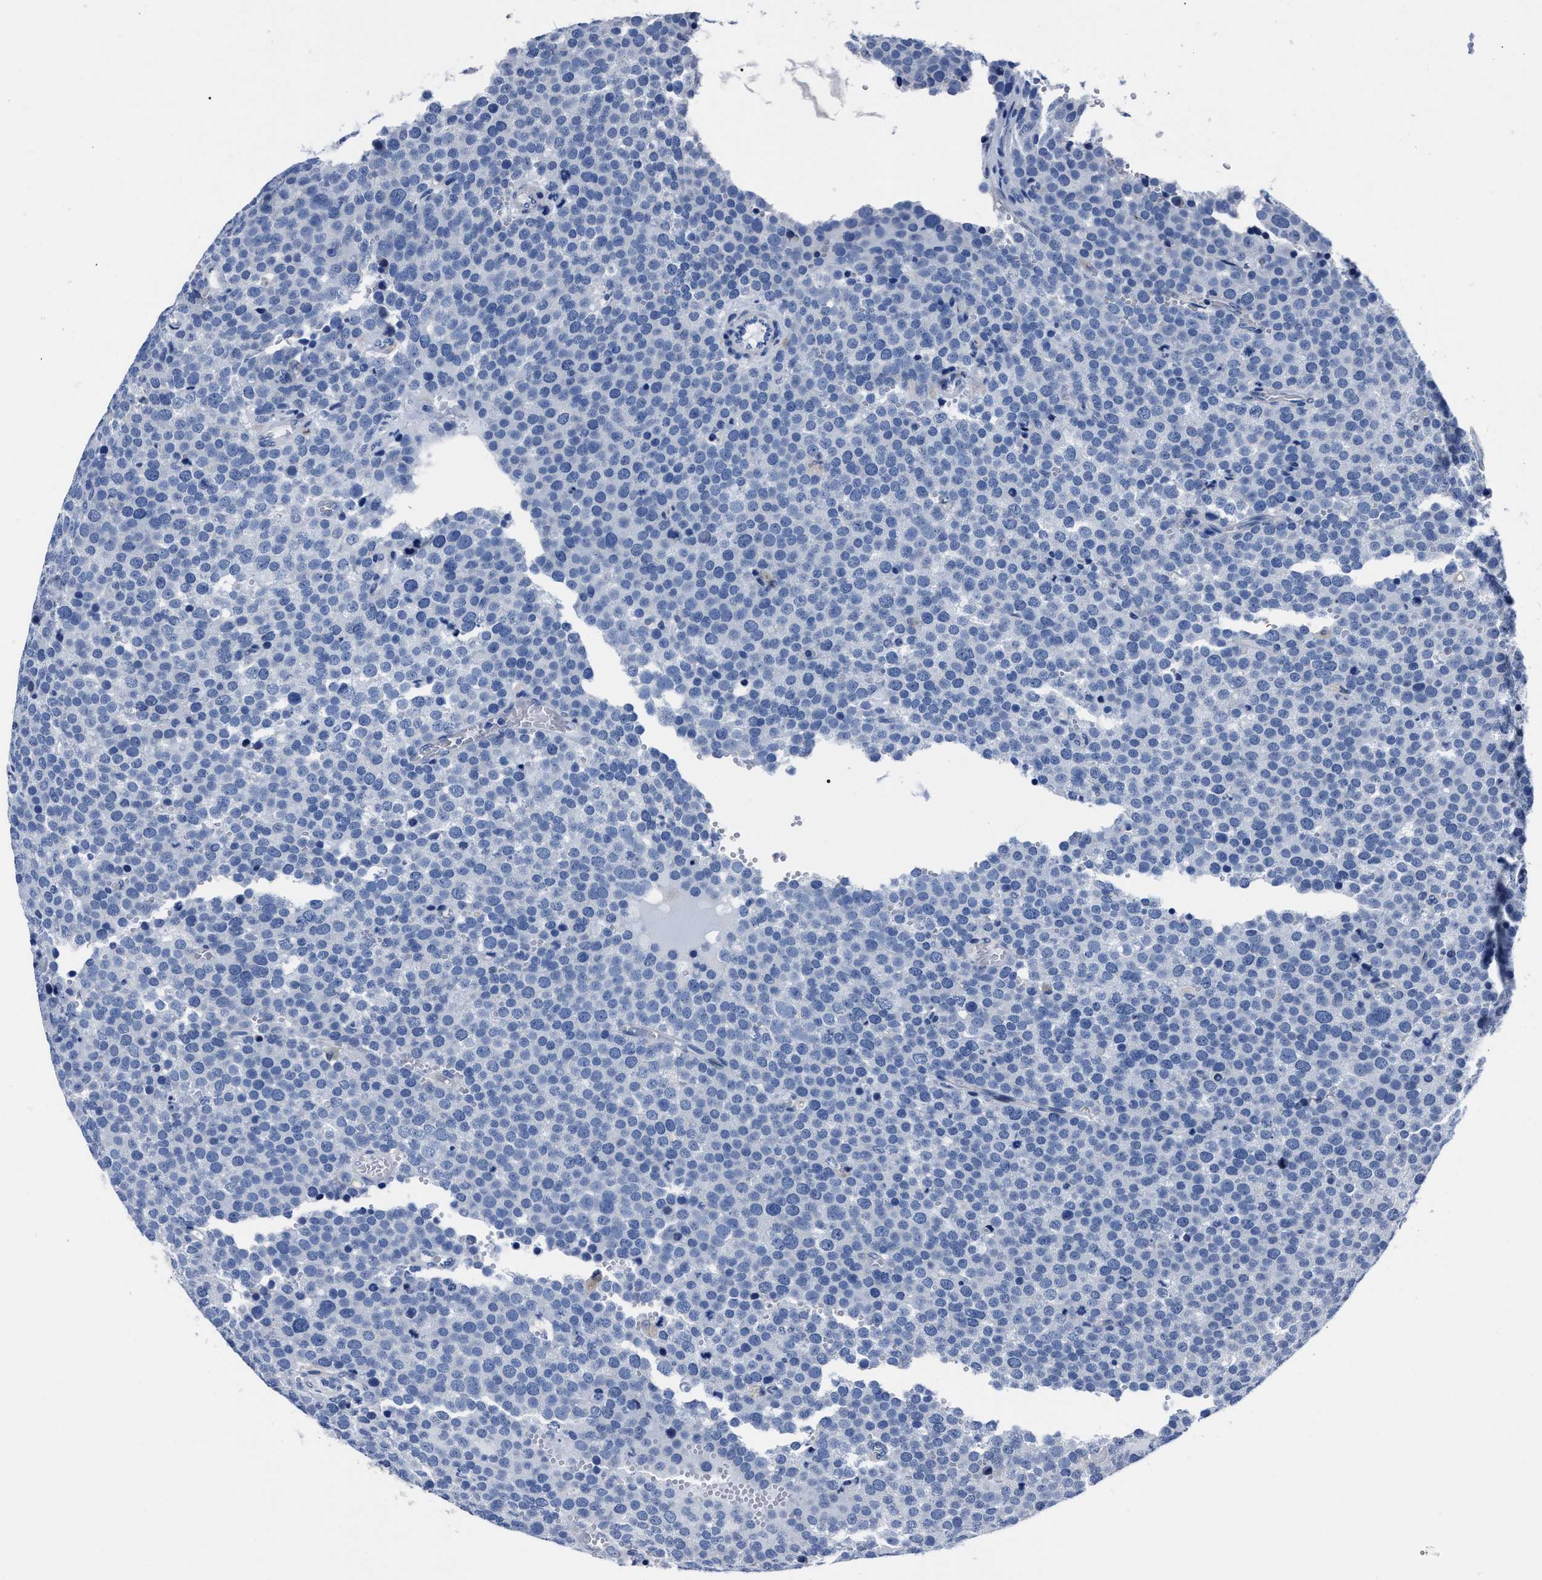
{"staining": {"intensity": "negative", "quantity": "none", "location": "none"}, "tissue": "testis cancer", "cell_type": "Tumor cells", "image_type": "cancer", "snomed": [{"axis": "morphology", "description": "Normal tissue, NOS"}, {"axis": "morphology", "description": "Seminoma, NOS"}, {"axis": "topography", "description": "Testis"}], "caption": "High power microscopy image of an IHC histopathology image of testis seminoma, revealing no significant staining in tumor cells.", "gene": "MOV10L1", "patient": {"sex": "male", "age": 71}}